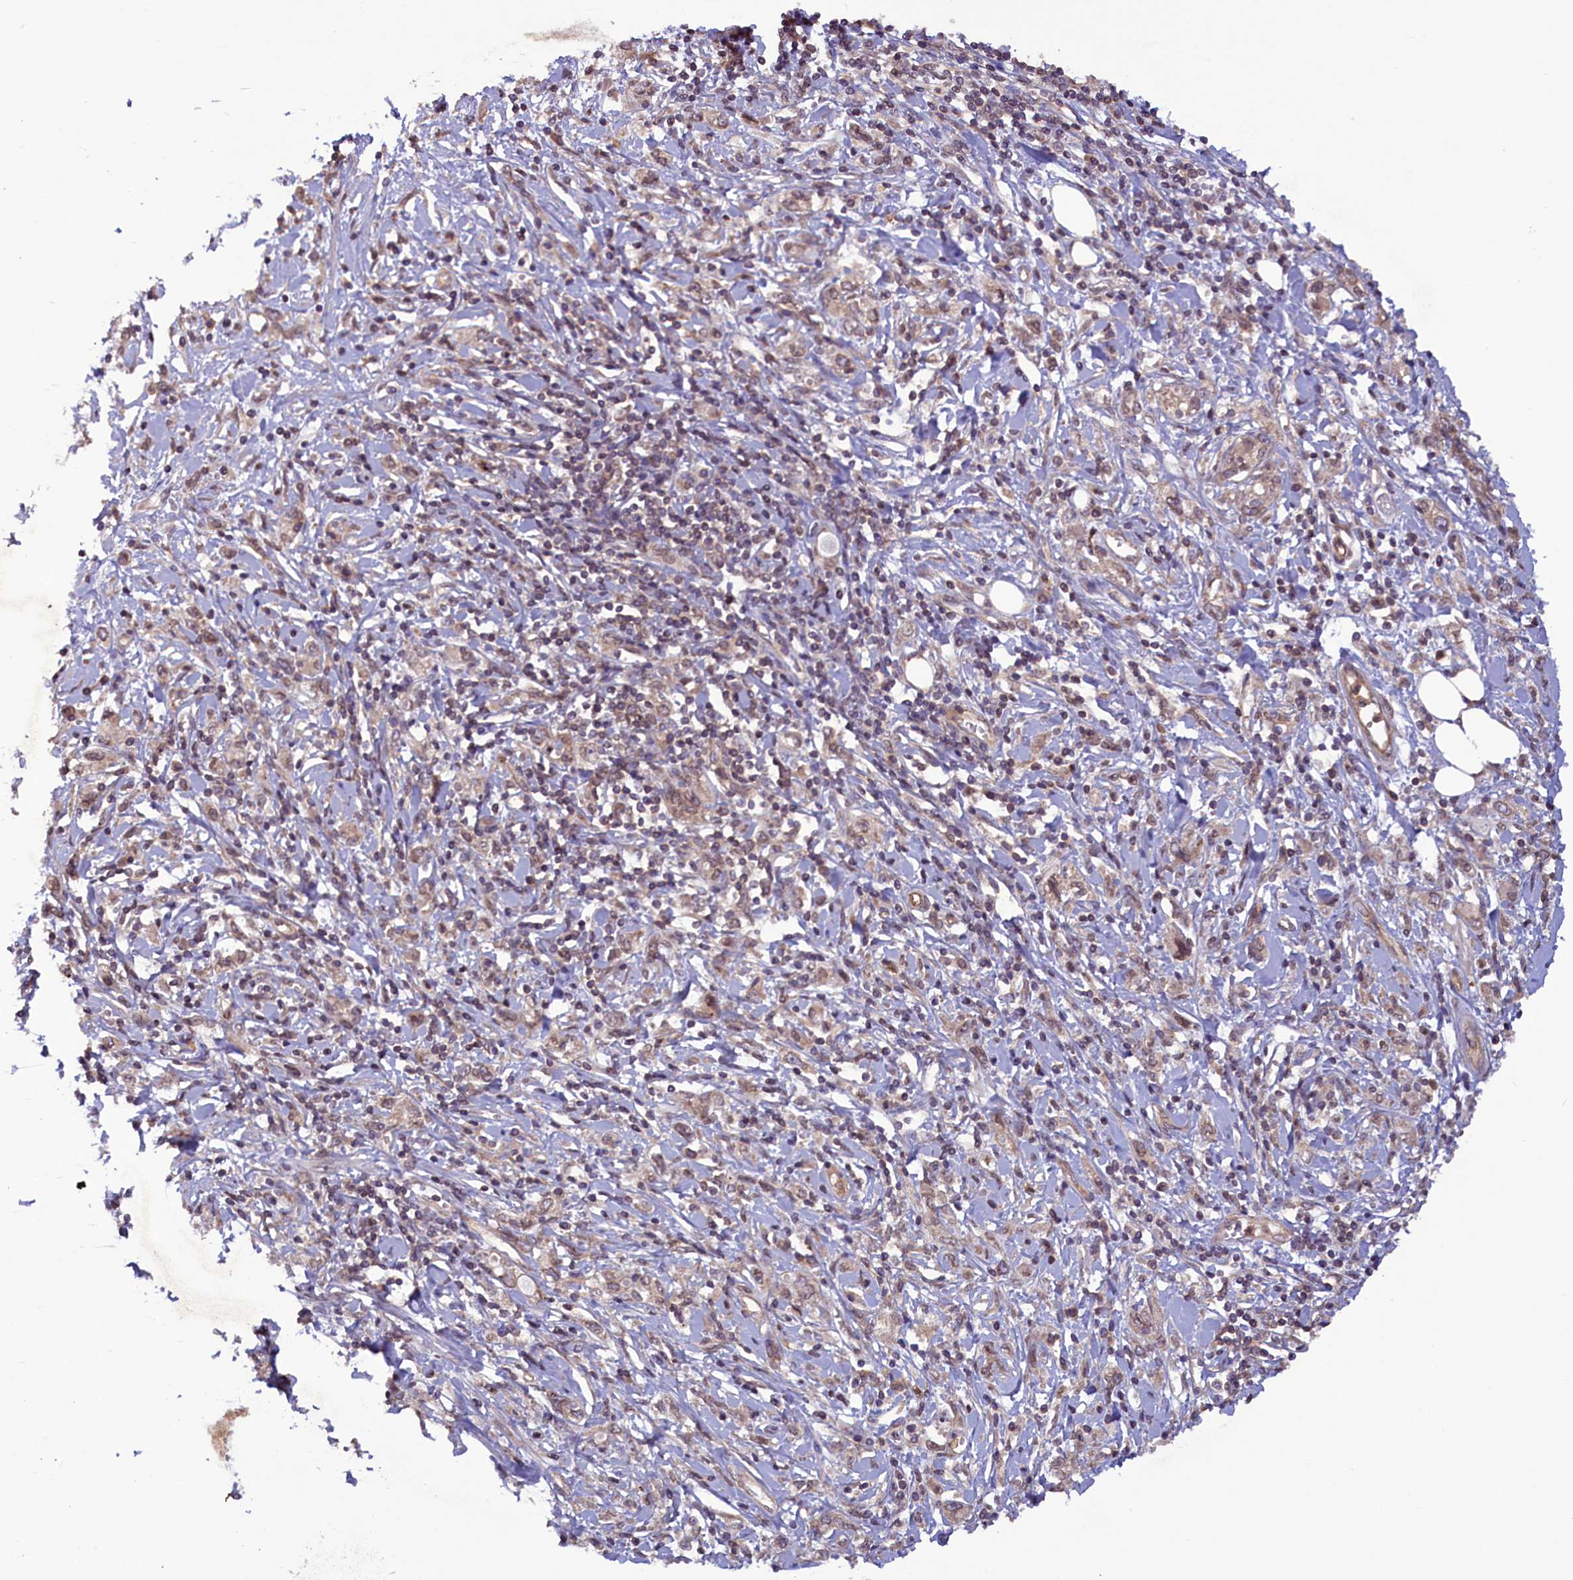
{"staining": {"intensity": "weak", "quantity": ">75%", "location": "cytoplasmic/membranous,nuclear"}, "tissue": "stomach cancer", "cell_type": "Tumor cells", "image_type": "cancer", "snomed": [{"axis": "morphology", "description": "Adenocarcinoma, NOS"}, {"axis": "topography", "description": "Stomach"}], "caption": "Weak cytoplasmic/membranous and nuclear protein positivity is identified in approximately >75% of tumor cells in stomach cancer.", "gene": "CCDC125", "patient": {"sex": "female", "age": 76}}